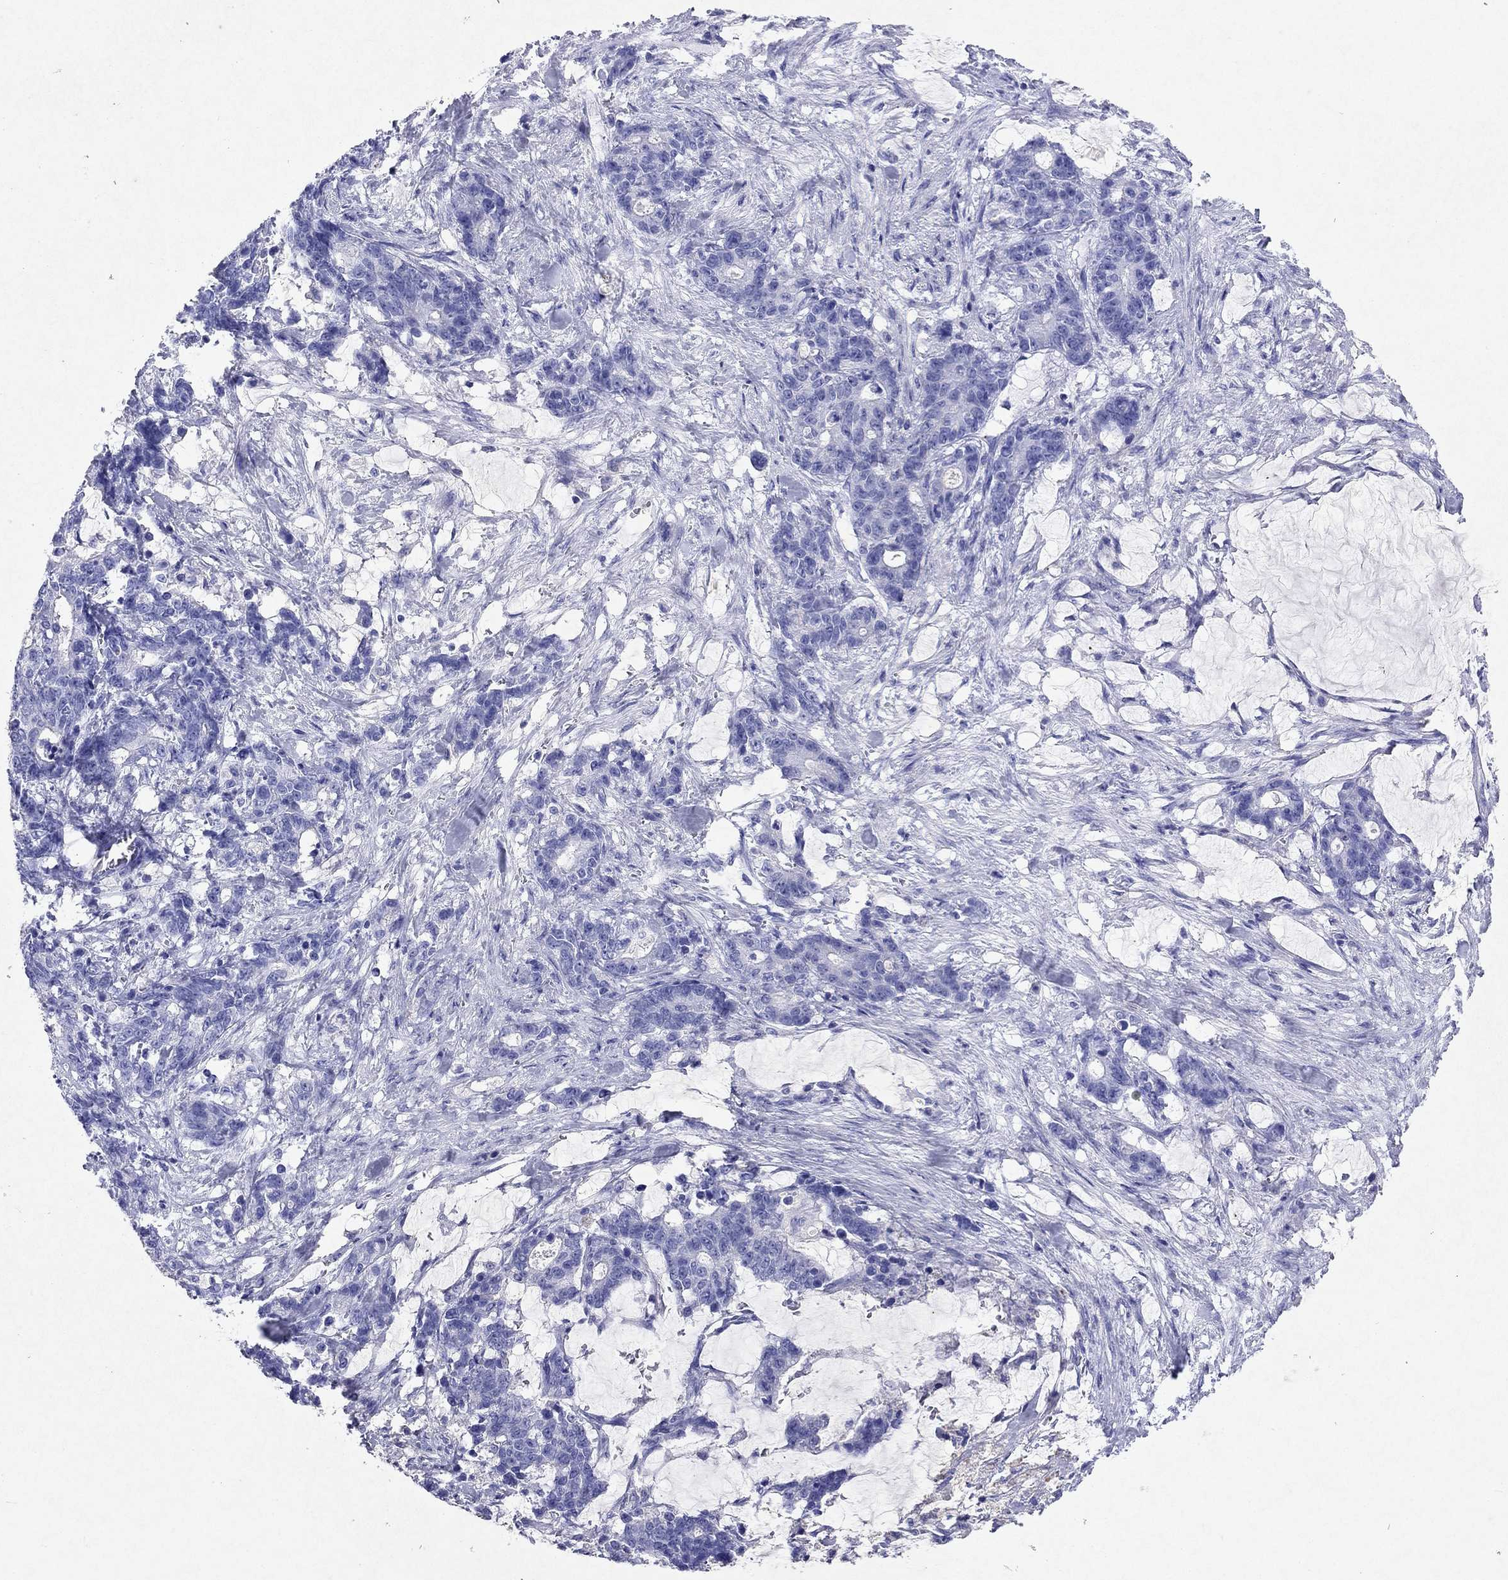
{"staining": {"intensity": "negative", "quantity": "none", "location": "none"}, "tissue": "stomach cancer", "cell_type": "Tumor cells", "image_type": "cancer", "snomed": [{"axis": "morphology", "description": "Normal tissue, NOS"}, {"axis": "morphology", "description": "Adenocarcinoma, NOS"}, {"axis": "topography", "description": "Stomach"}], "caption": "This is an immunohistochemistry (IHC) micrograph of human adenocarcinoma (stomach). There is no positivity in tumor cells.", "gene": "ARMC12", "patient": {"sex": "female", "age": 64}}